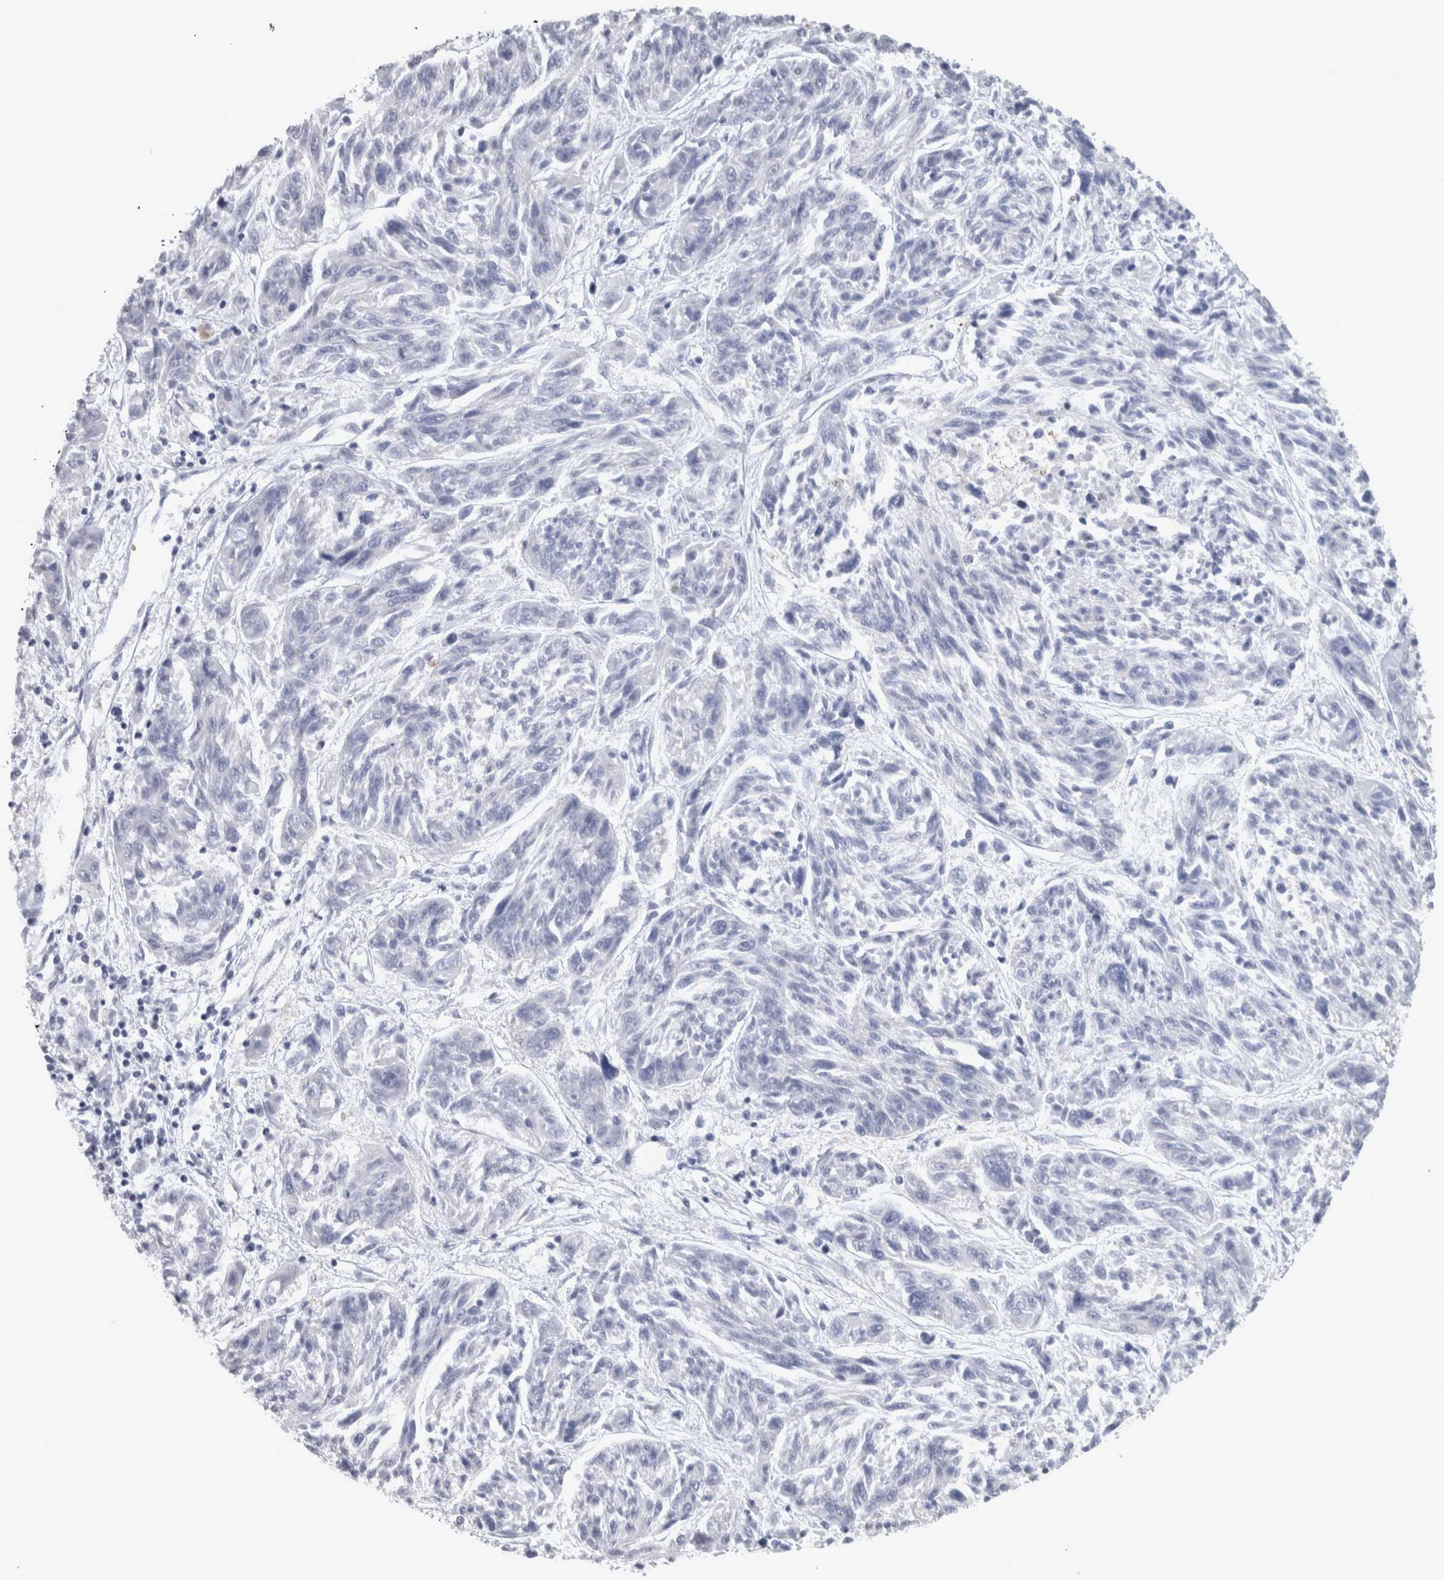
{"staining": {"intensity": "negative", "quantity": "none", "location": "none"}, "tissue": "melanoma", "cell_type": "Tumor cells", "image_type": "cancer", "snomed": [{"axis": "morphology", "description": "Malignant melanoma, NOS"}, {"axis": "topography", "description": "Skin"}], "caption": "Immunohistochemical staining of human malignant melanoma displays no significant expression in tumor cells.", "gene": "TCAP", "patient": {"sex": "male", "age": 53}}